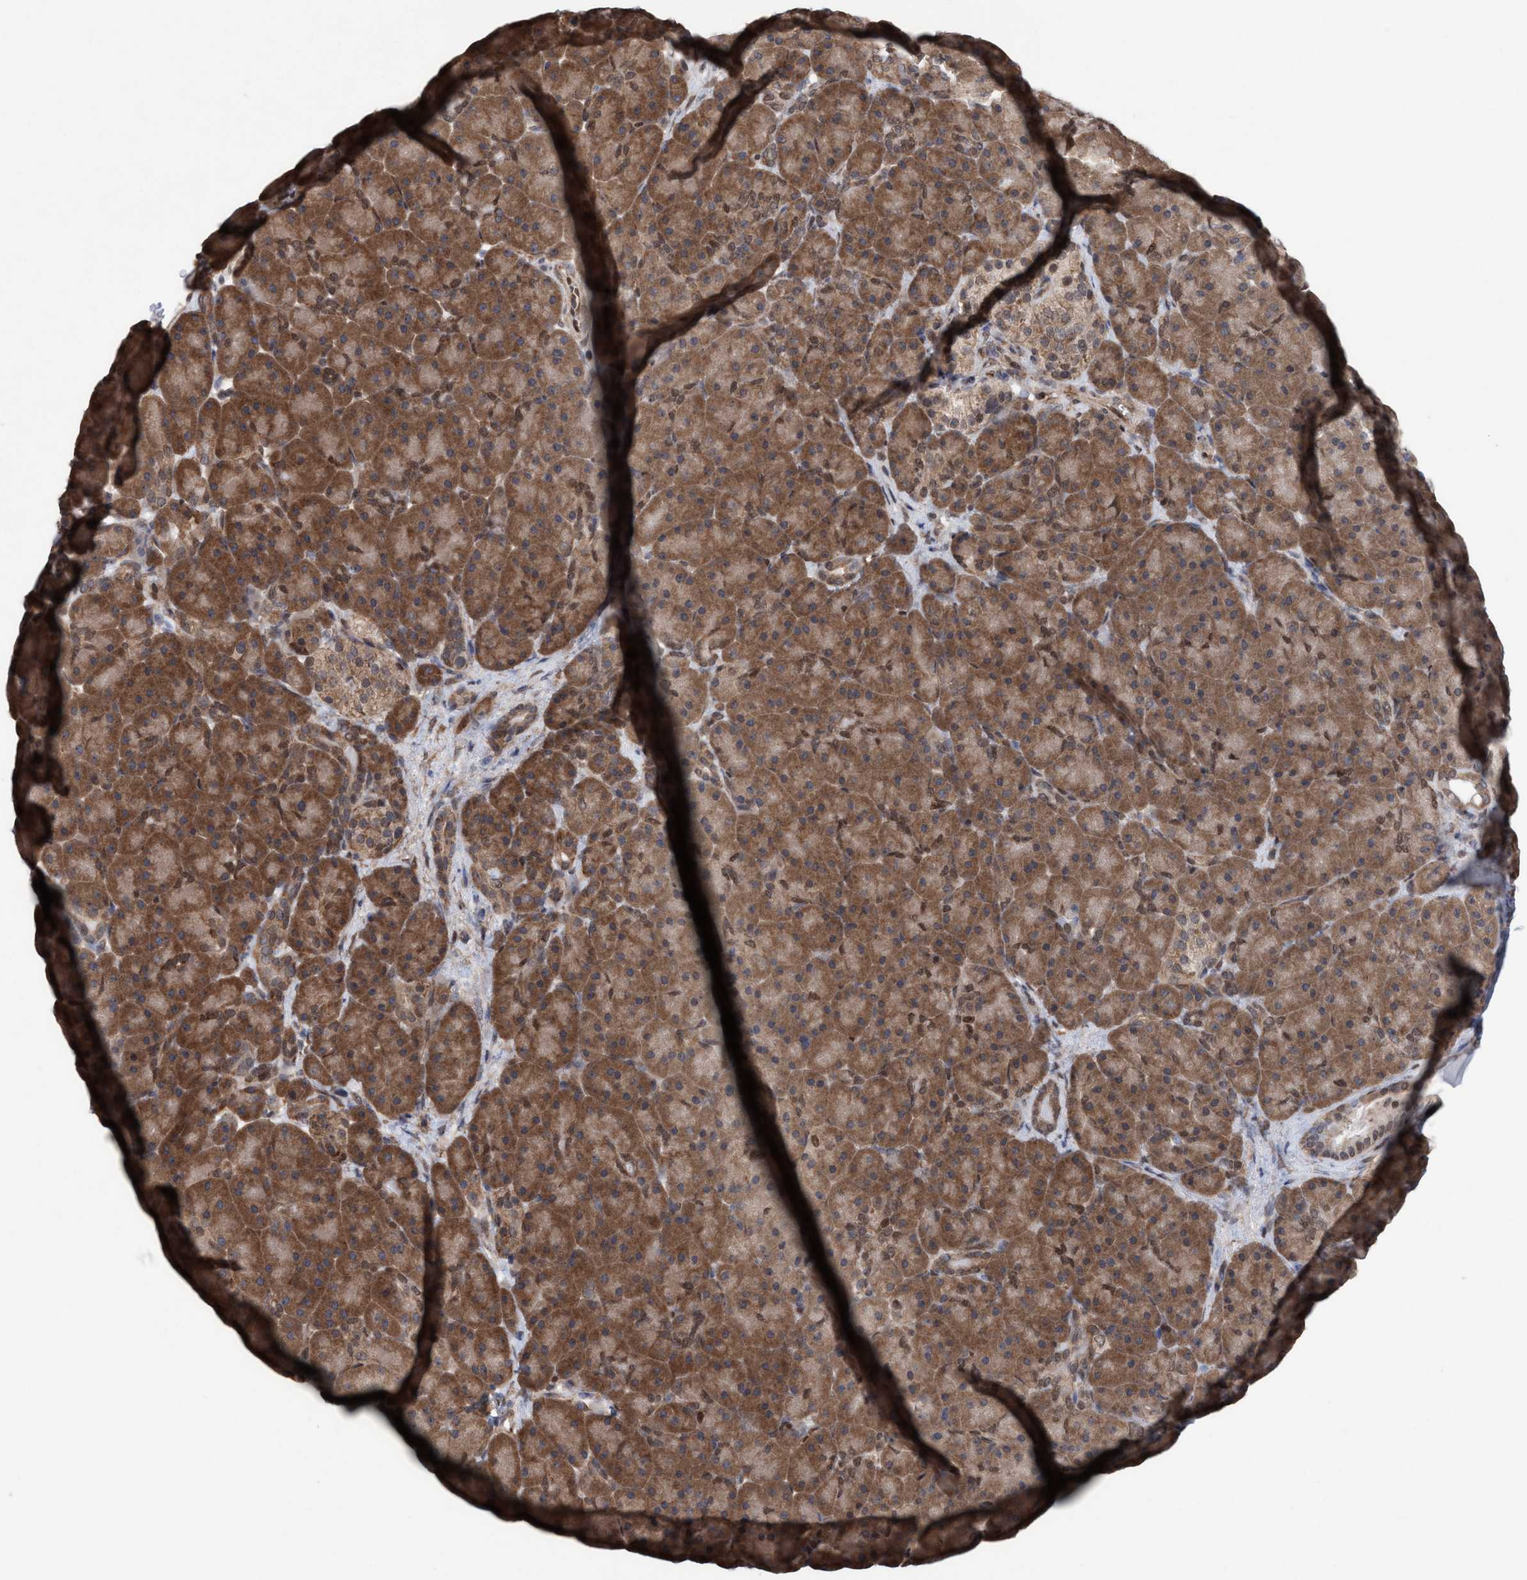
{"staining": {"intensity": "moderate", "quantity": ">75%", "location": "cytoplasmic/membranous,nuclear"}, "tissue": "pancreas", "cell_type": "Exocrine glandular cells", "image_type": "normal", "snomed": [{"axis": "morphology", "description": "Normal tissue, NOS"}, {"axis": "topography", "description": "Pancreas"}], "caption": "The histopathology image exhibits staining of benign pancreas, revealing moderate cytoplasmic/membranous,nuclear protein positivity (brown color) within exocrine glandular cells.", "gene": "METAP2", "patient": {"sex": "male", "age": 66}}